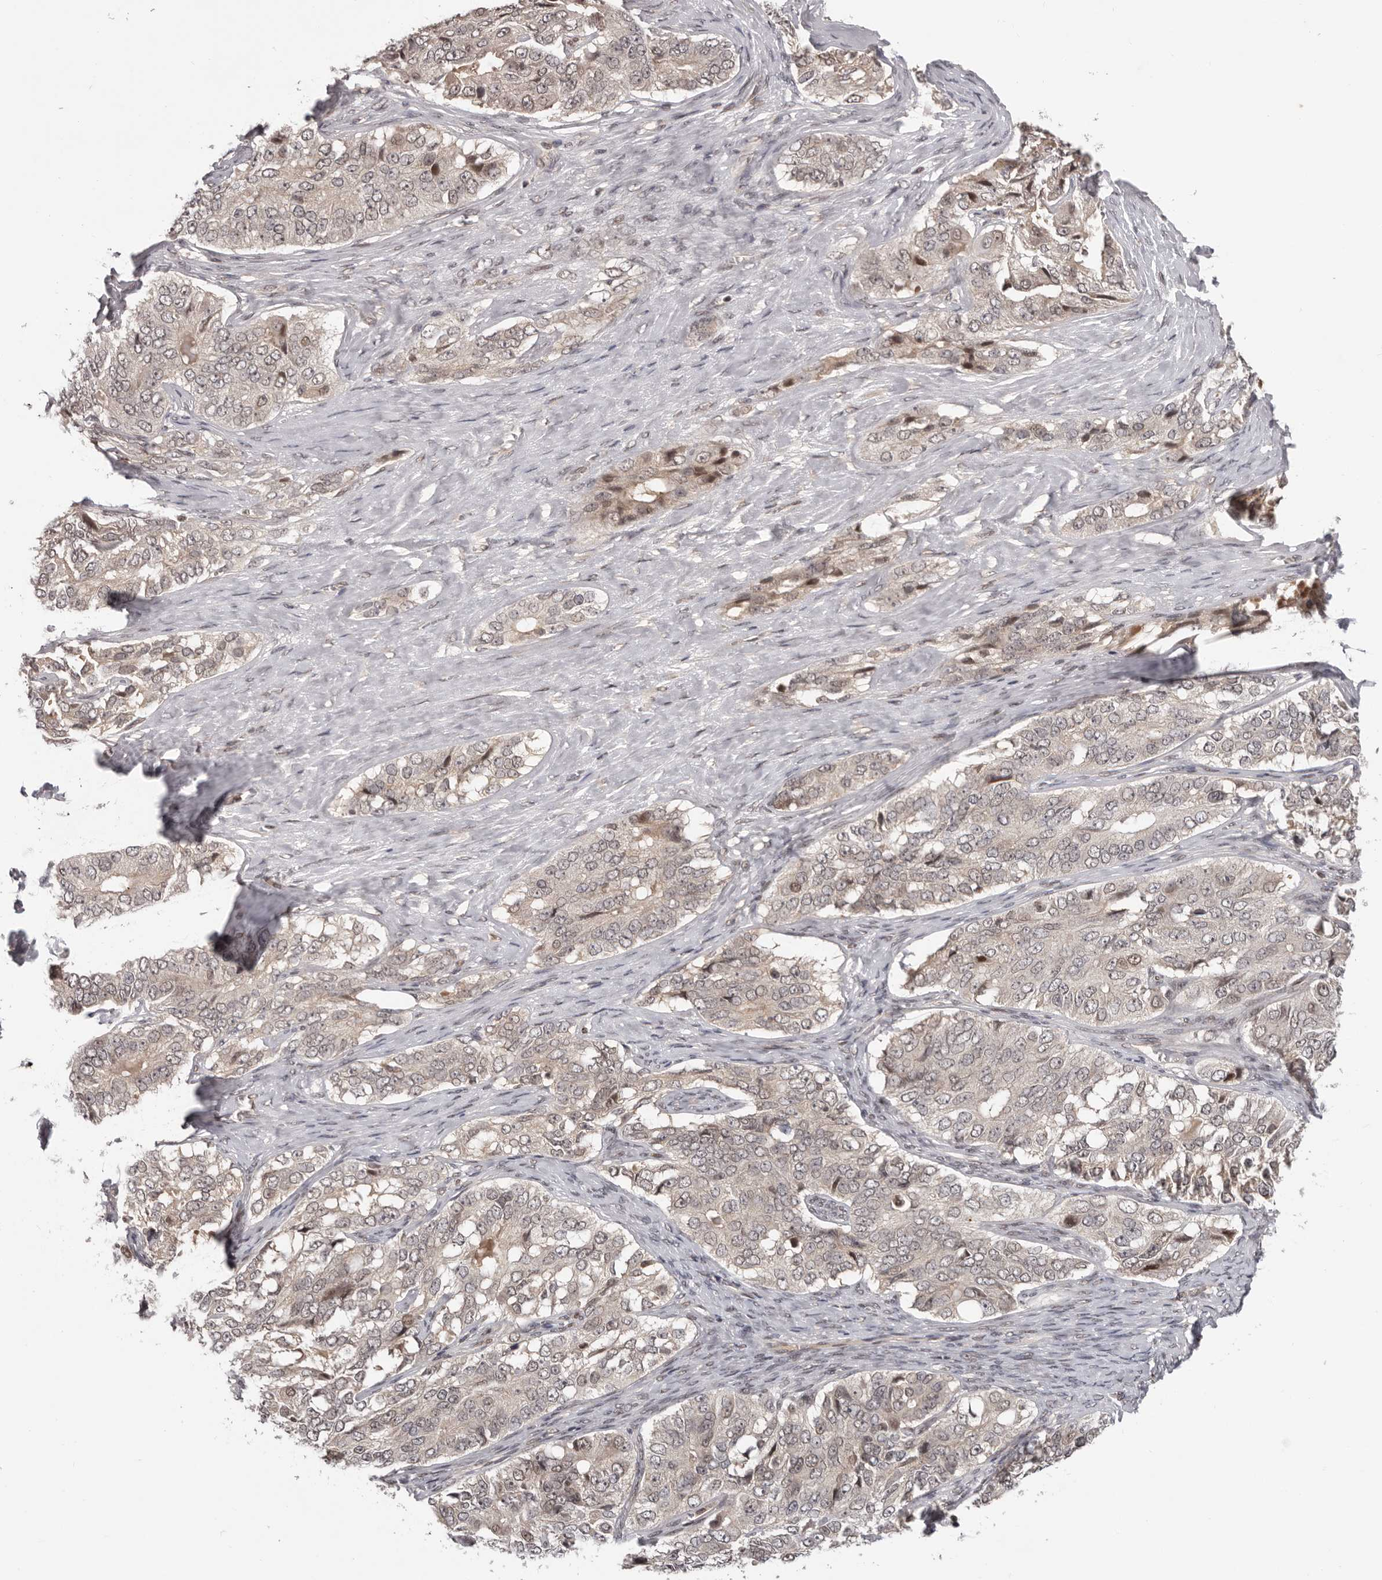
{"staining": {"intensity": "negative", "quantity": "none", "location": "none"}, "tissue": "ovarian cancer", "cell_type": "Tumor cells", "image_type": "cancer", "snomed": [{"axis": "morphology", "description": "Carcinoma, endometroid"}, {"axis": "topography", "description": "Ovary"}], "caption": "Ovarian cancer was stained to show a protein in brown. There is no significant expression in tumor cells. The staining was performed using DAB to visualize the protein expression in brown, while the nuclei were stained in blue with hematoxylin (Magnification: 20x).", "gene": "TBX5", "patient": {"sex": "female", "age": 51}}